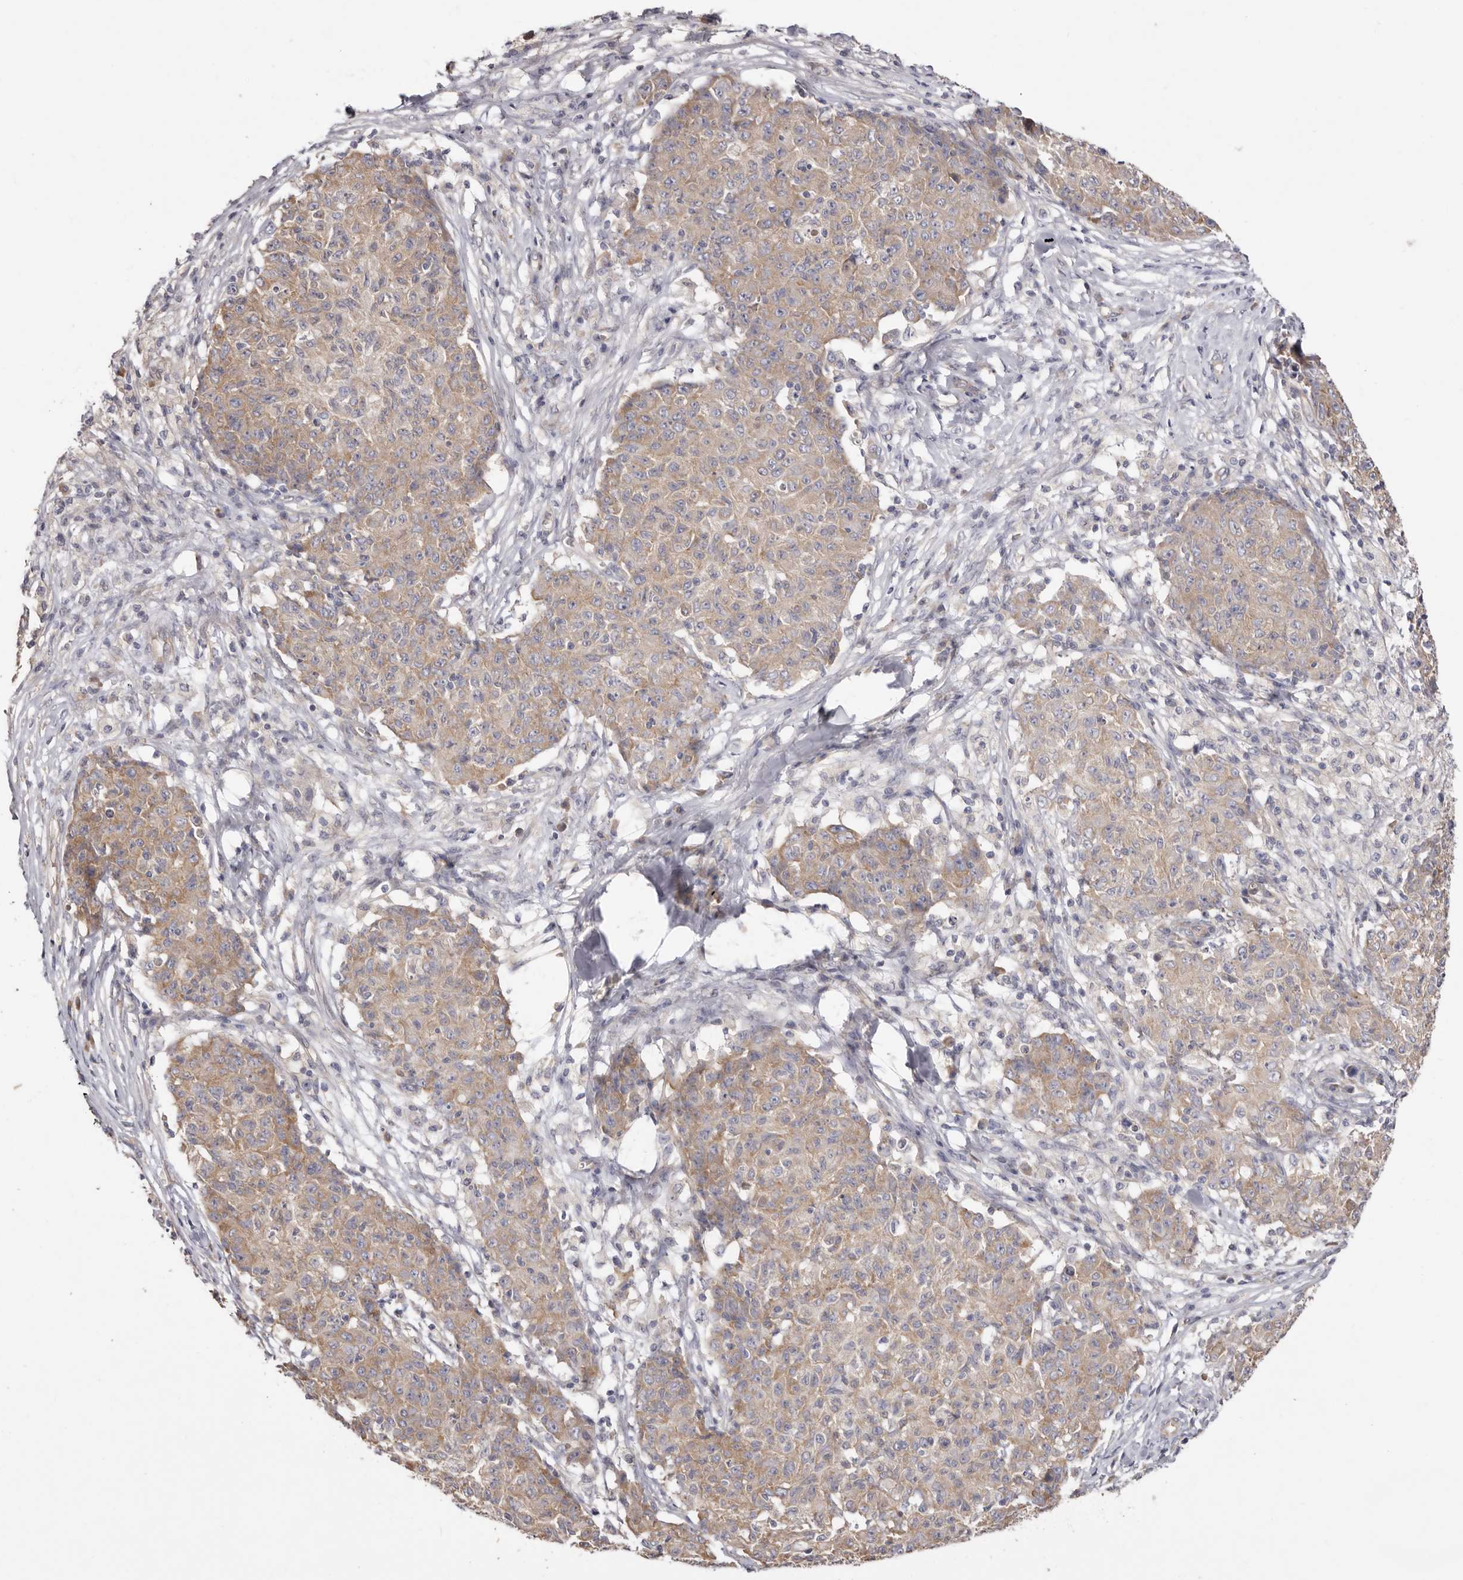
{"staining": {"intensity": "weak", "quantity": ">75%", "location": "cytoplasmic/membranous"}, "tissue": "ovarian cancer", "cell_type": "Tumor cells", "image_type": "cancer", "snomed": [{"axis": "morphology", "description": "Carcinoma, endometroid"}, {"axis": "topography", "description": "Ovary"}], "caption": "This micrograph reveals immunohistochemistry staining of endometroid carcinoma (ovarian), with low weak cytoplasmic/membranous positivity in approximately >75% of tumor cells.", "gene": "FAM167B", "patient": {"sex": "female", "age": 42}}